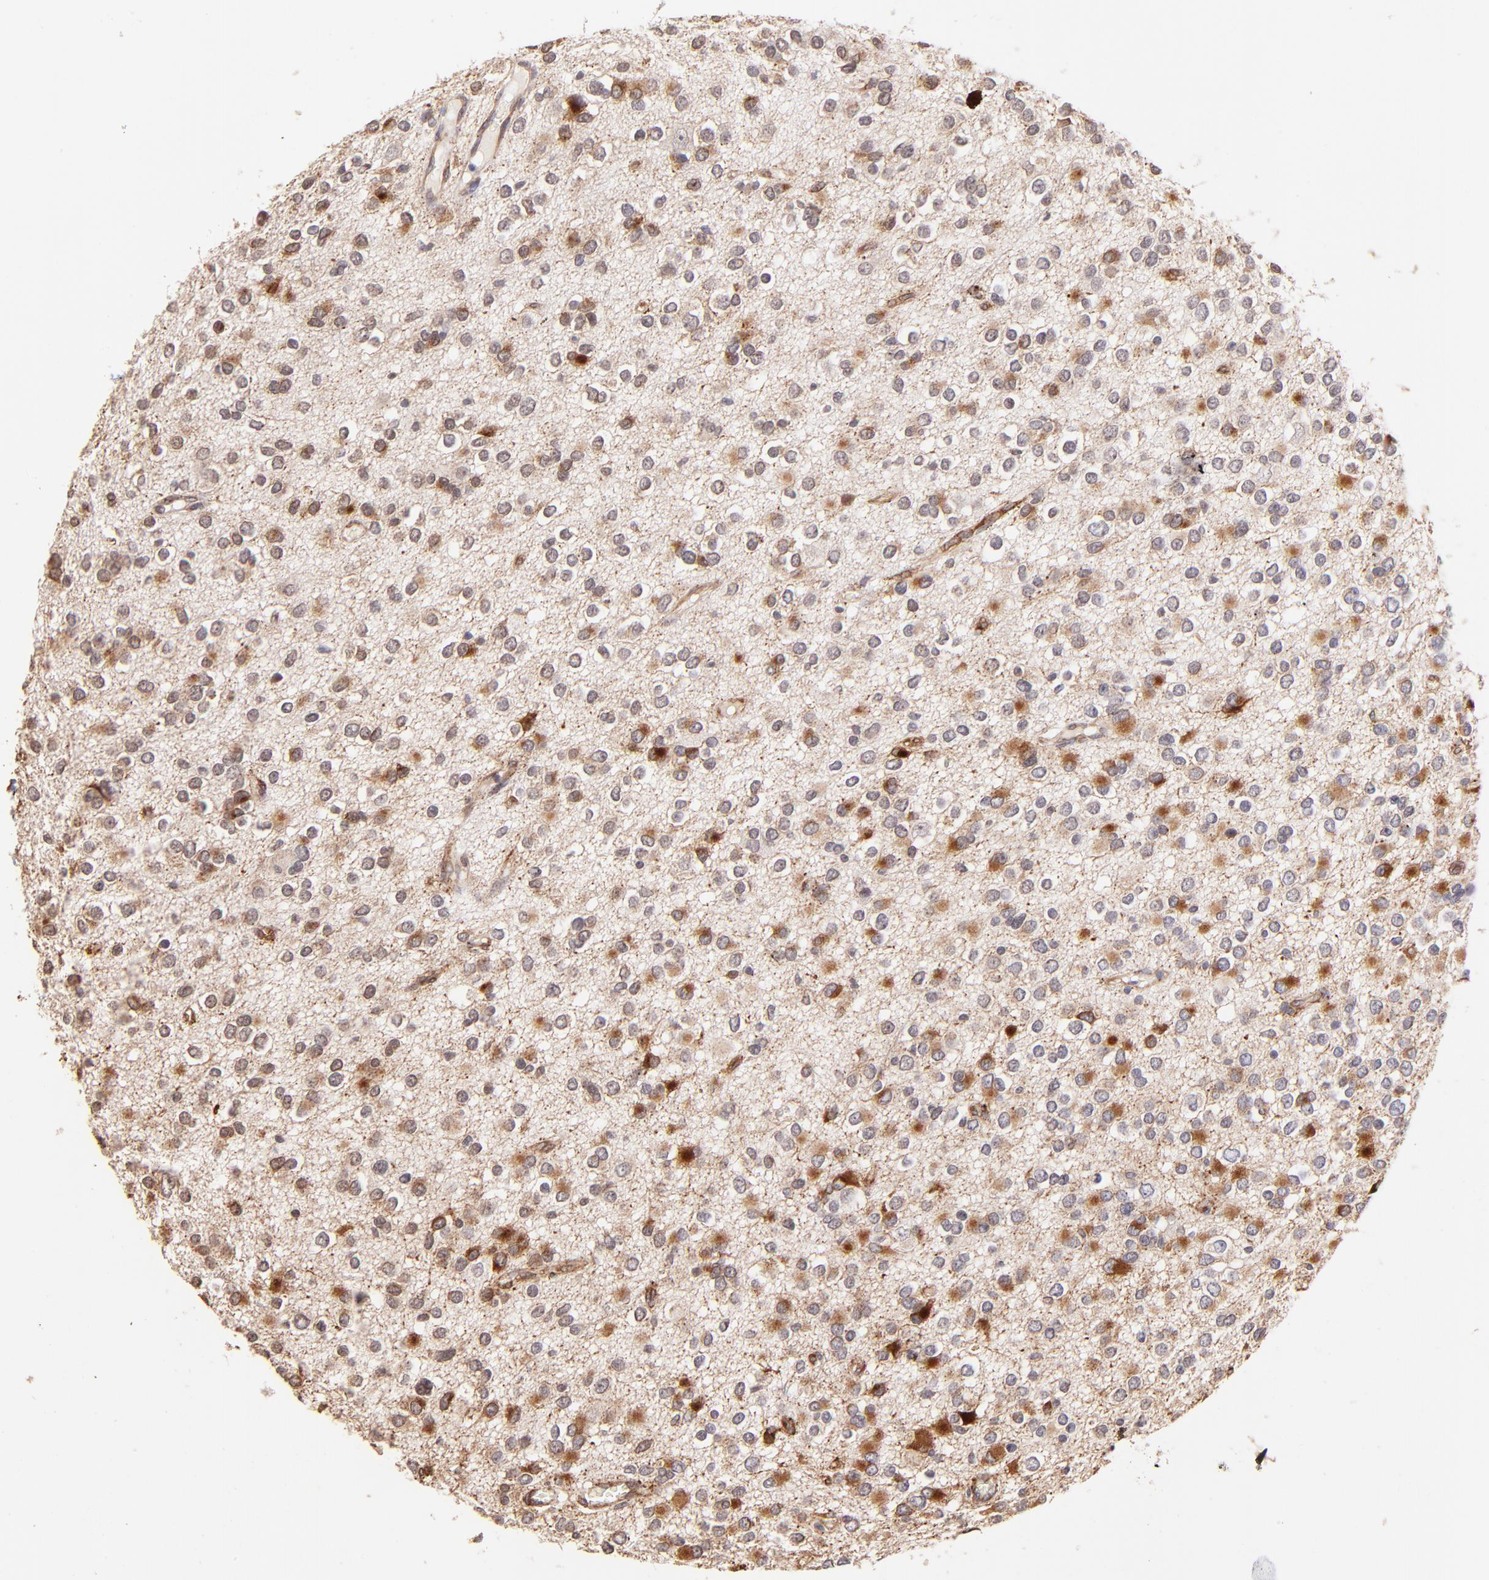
{"staining": {"intensity": "moderate", "quantity": ">75%", "location": "cytoplasmic/membranous"}, "tissue": "glioma", "cell_type": "Tumor cells", "image_type": "cancer", "snomed": [{"axis": "morphology", "description": "Glioma, malignant, Low grade"}, {"axis": "topography", "description": "Brain"}], "caption": "This is an image of immunohistochemistry staining of glioma, which shows moderate expression in the cytoplasmic/membranous of tumor cells.", "gene": "SPARC", "patient": {"sex": "male", "age": 42}}